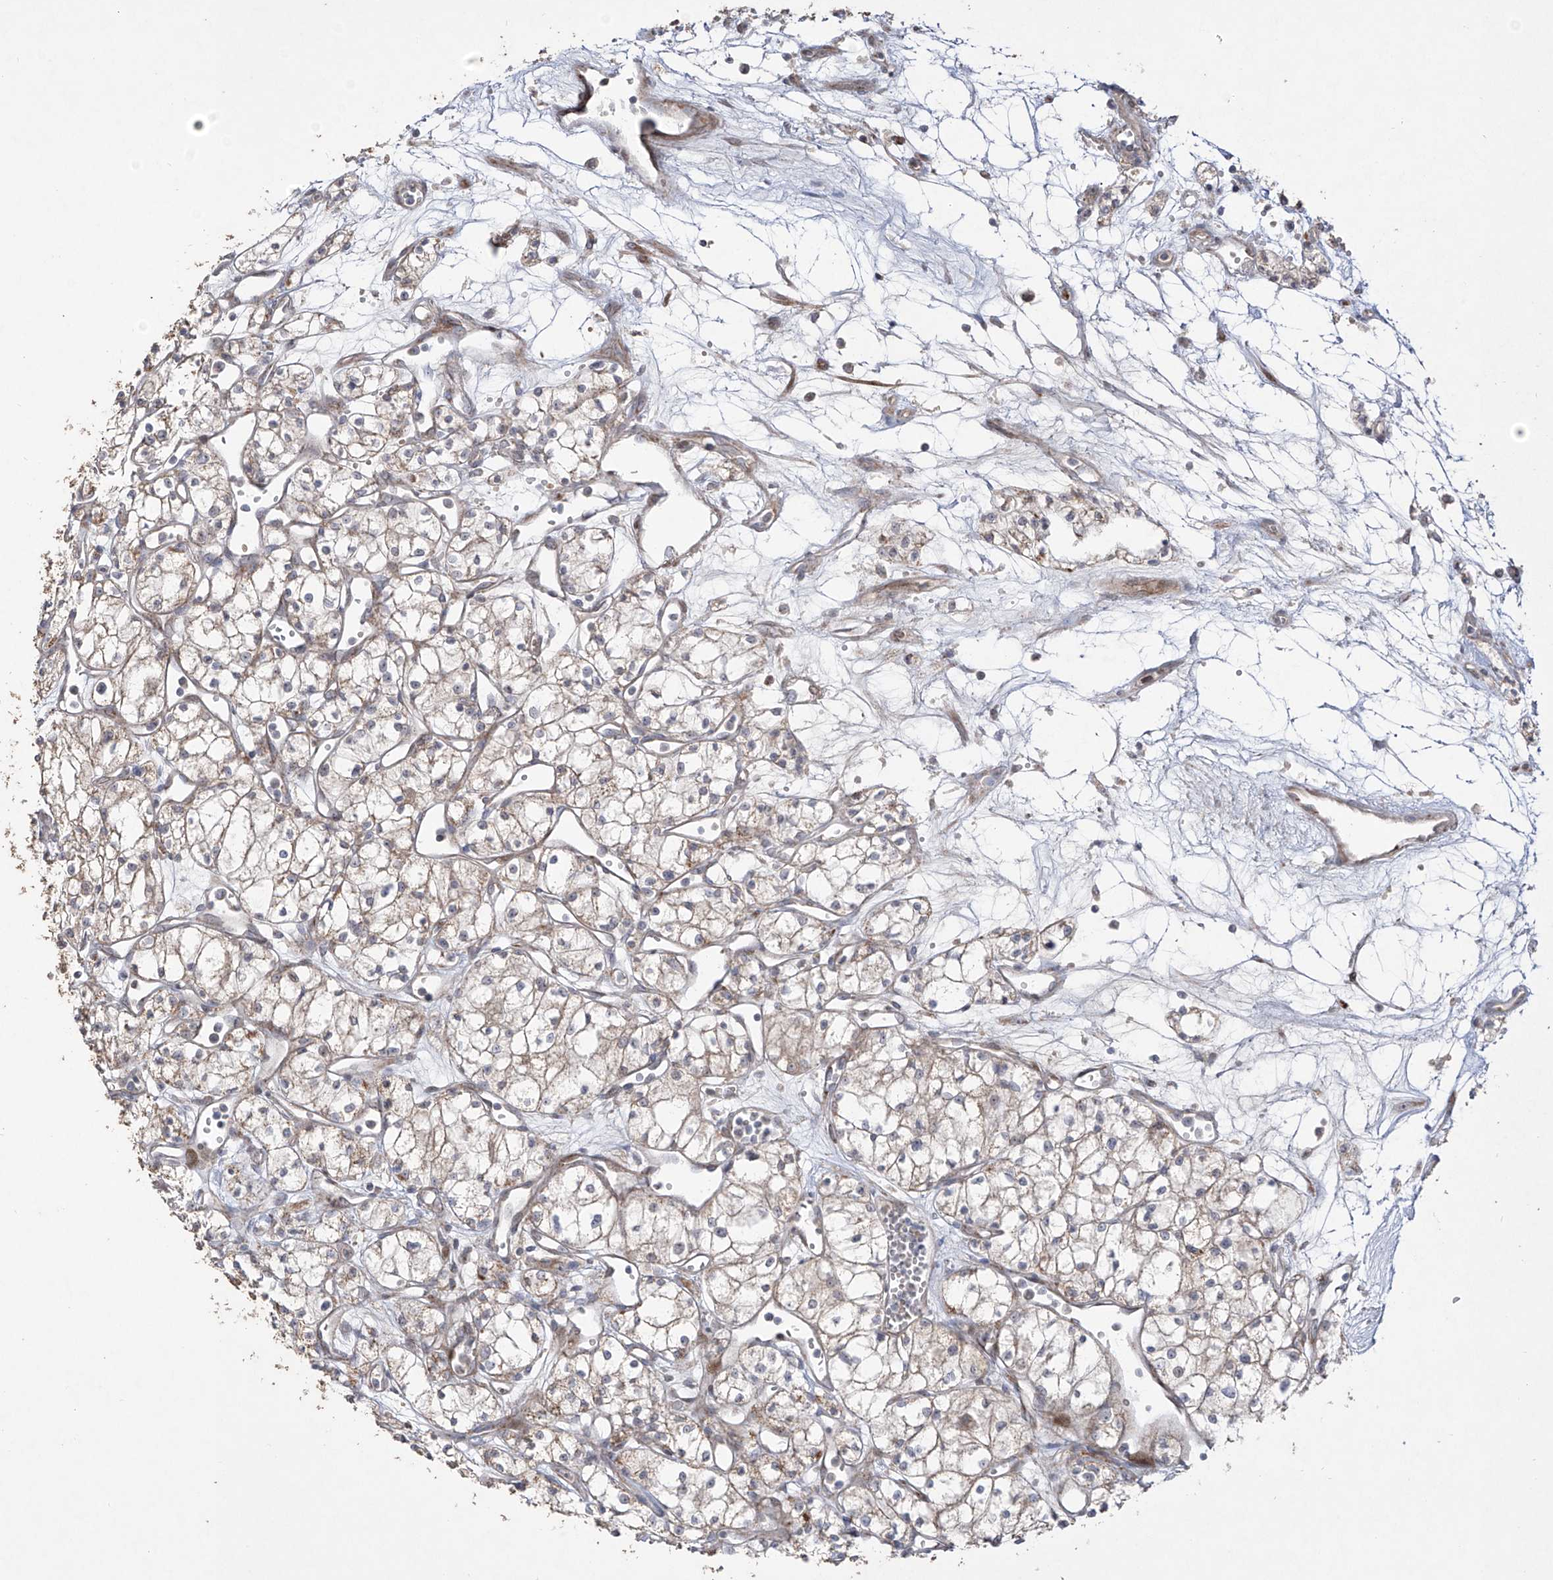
{"staining": {"intensity": "weak", "quantity": "25%-75%", "location": "cytoplasmic/membranous"}, "tissue": "renal cancer", "cell_type": "Tumor cells", "image_type": "cancer", "snomed": [{"axis": "morphology", "description": "Adenocarcinoma, NOS"}, {"axis": "topography", "description": "Kidney"}], "caption": "Immunohistochemical staining of human adenocarcinoma (renal) shows low levels of weak cytoplasmic/membranous protein staining in about 25%-75% of tumor cells.", "gene": "YKT6", "patient": {"sex": "male", "age": 59}}